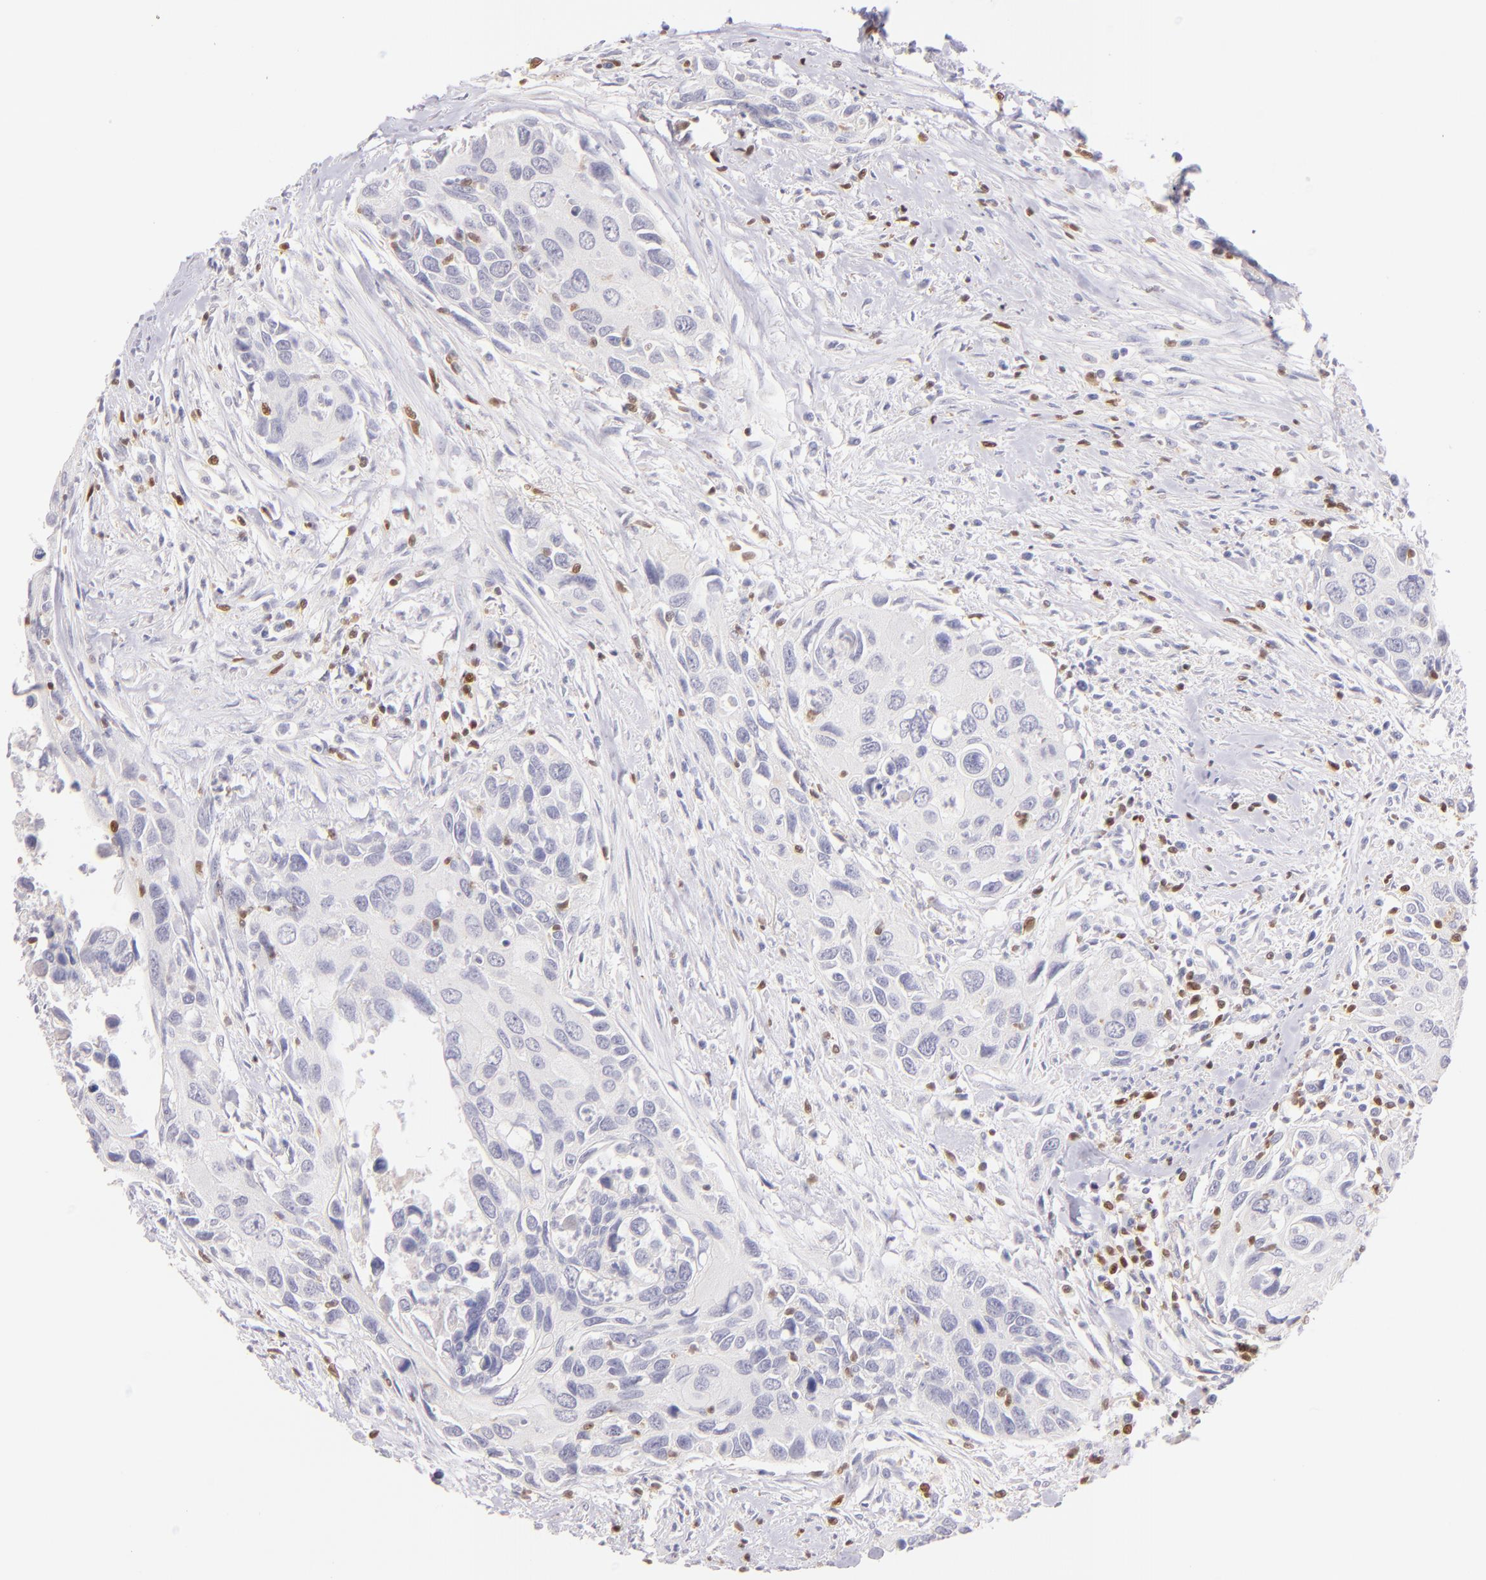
{"staining": {"intensity": "negative", "quantity": "none", "location": "none"}, "tissue": "urothelial cancer", "cell_type": "Tumor cells", "image_type": "cancer", "snomed": [{"axis": "morphology", "description": "Urothelial carcinoma, High grade"}, {"axis": "topography", "description": "Urinary bladder"}], "caption": "Immunohistochemistry of urothelial cancer reveals no expression in tumor cells.", "gene": "ZAP70", "patient": {"sex": "male", "age": 71}}